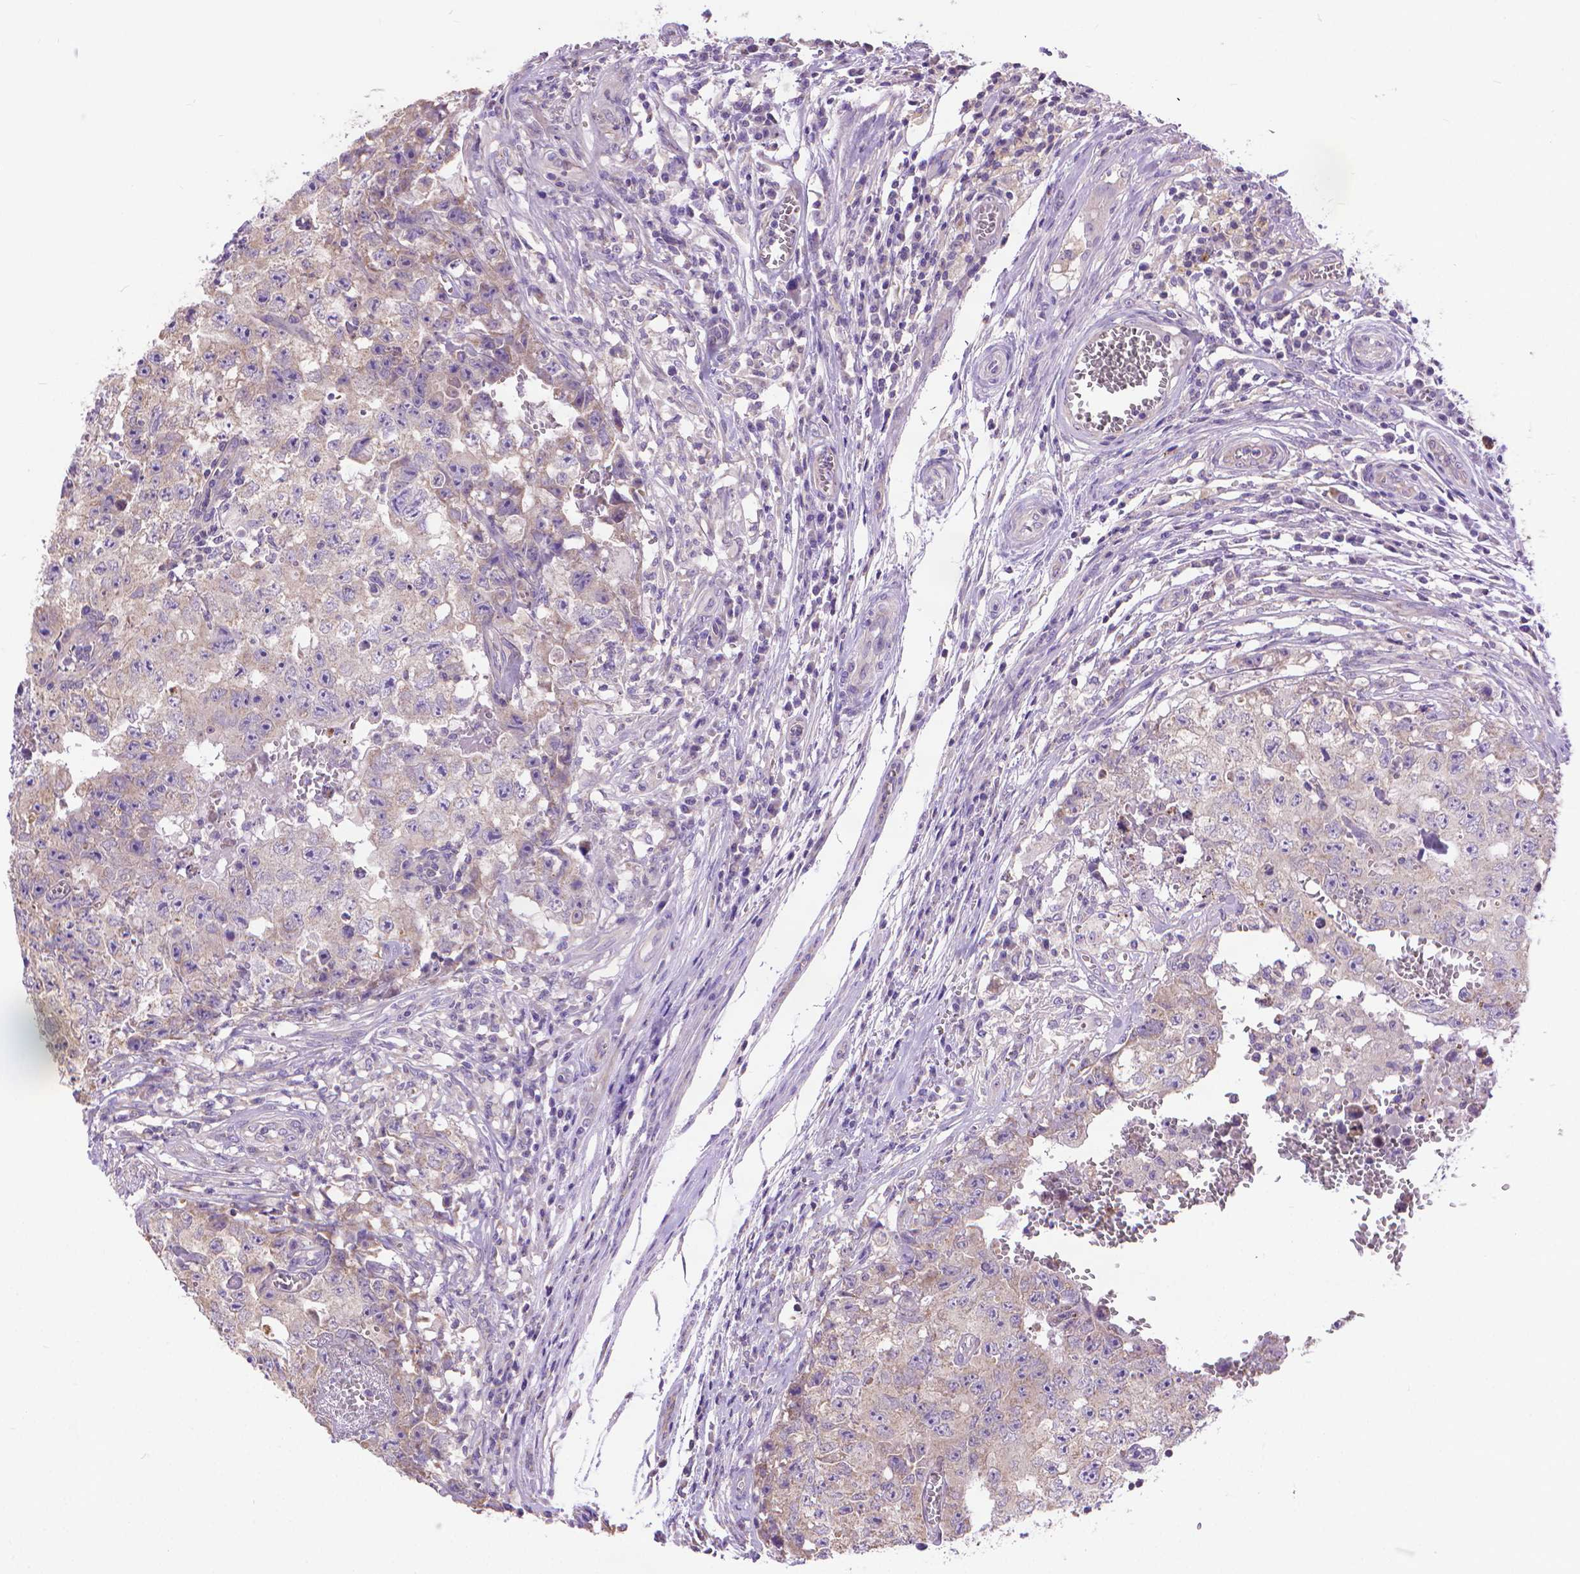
{"staining": {"intensity": "weak", "quantity": "<25%", "location": "cytoplasmic/membranous"}, "tissue": "testis cancer", "cell_type": "Tumor cells", "image_type": "cancer", "snomed": [{"axis": "morphology", "description": "Carcinoma, Embryonal, NOS"}, {"axis": "topography", "description": "Testis"}], "caption": "Immunohistochemistry micrograph of human embryonal carcinoma (testis) stained for a protein (brown), which exhibits no staining in tumor cells.", "gene": "SYN1", "patient": {"sex": "male", "age": 36}}